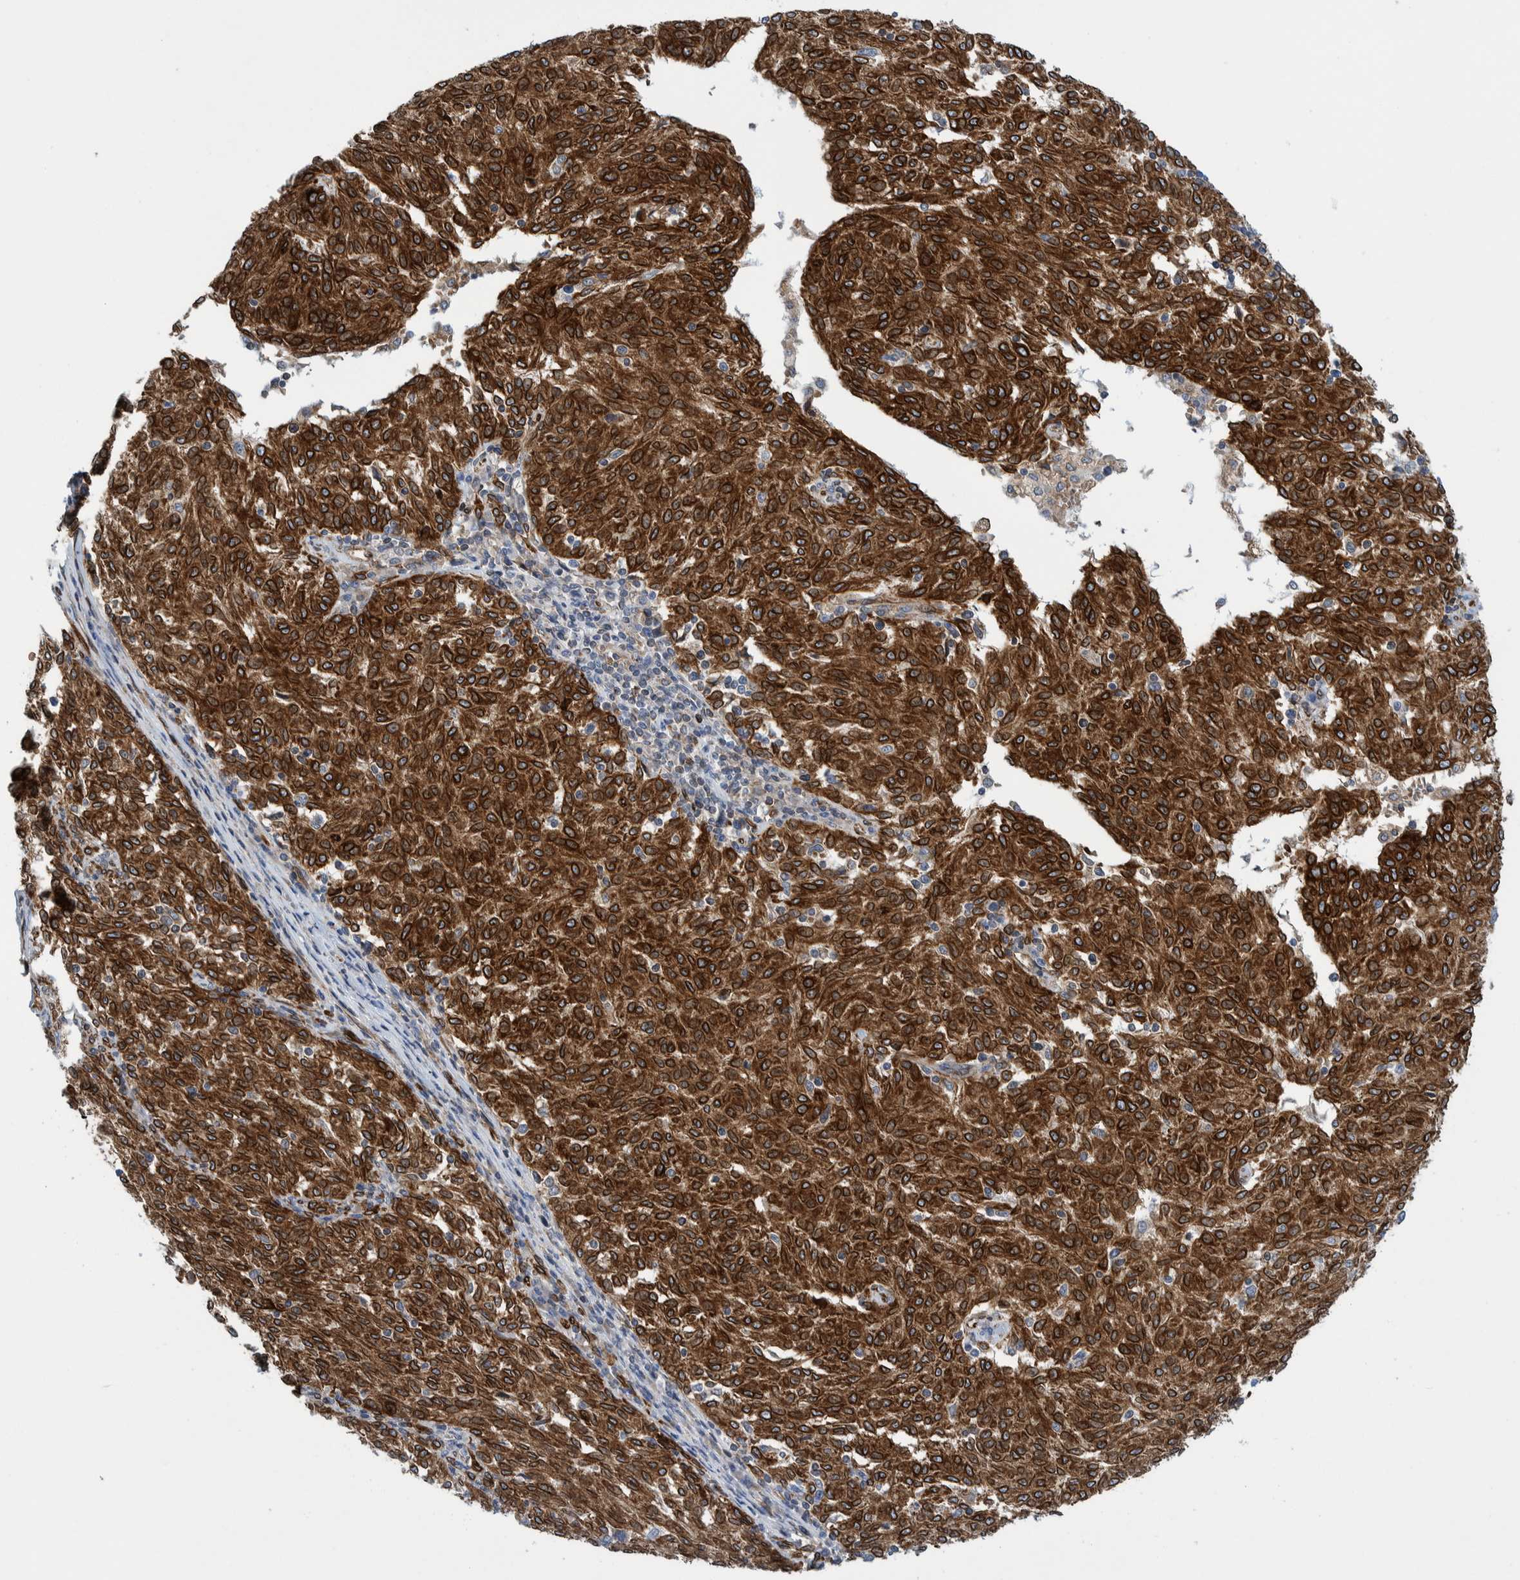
{"staining": {"intensity": "strong", "quantity": ">75%", "location": "cytoplasmic/membranous"}, "tissue": "melanoma", "cell_type": "Tumor cells", "image_type": "cancer", "snomed": [{"axis": "morphology", "description": "Malignant melanoma, NOS"}, {"axis": "topography", "description": "Skin"}], "caption": "Malignant melanoma stained with immunohistochemistry (IHC) reveals strong cytoplasmic/membranous staining in approximately >75% of tumor cells.", "gene": "THEM6", "patient": {"sex": "female", "age": 72}}